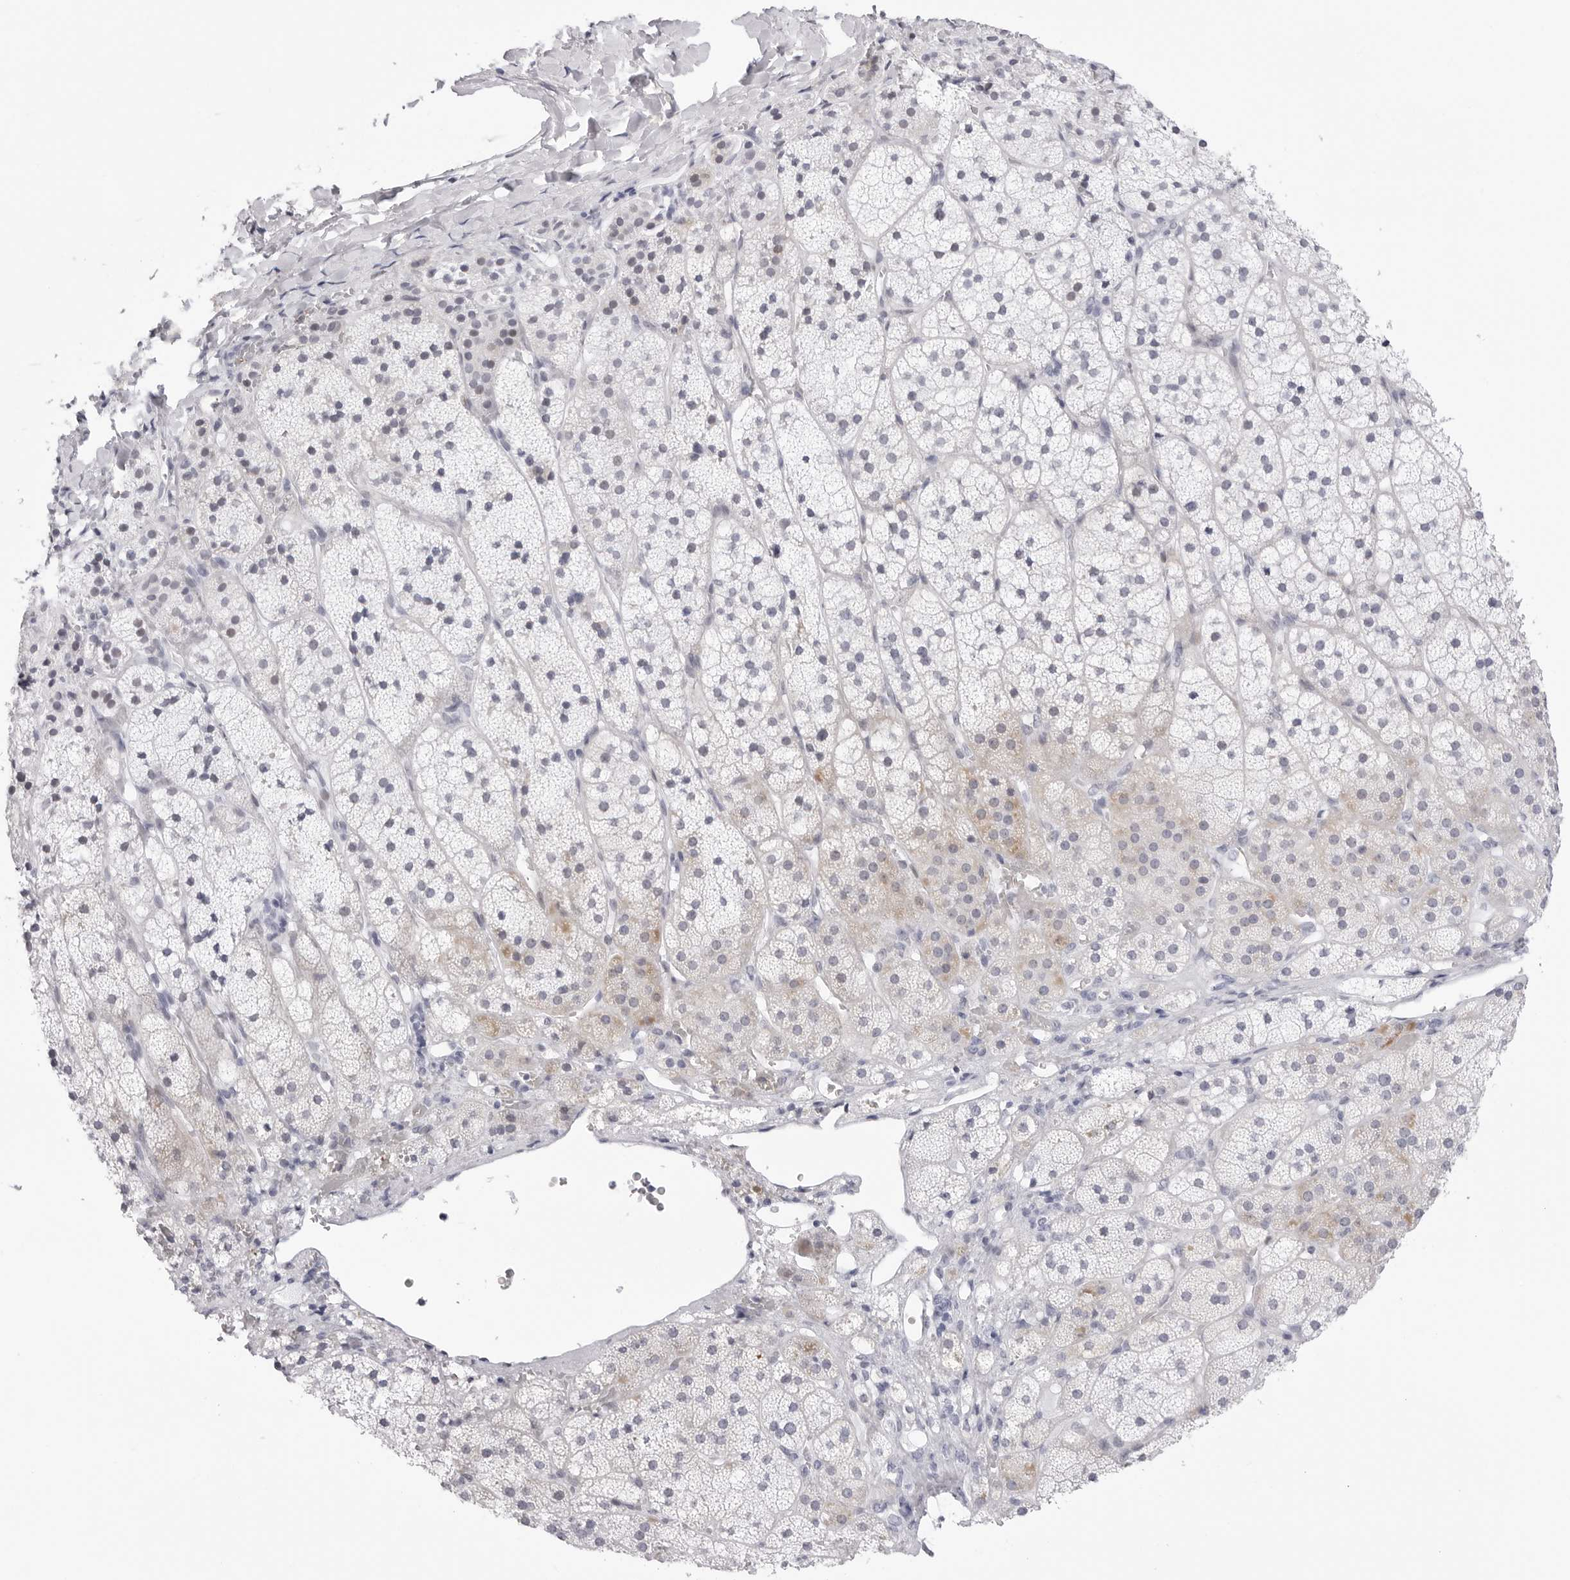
{"staining": {"intensity": "weak", "quantity": "<25%", "location": "cytoplasmic/membranous"}, "tissue": "adrenal gland", "cell_type": "Glandular cells", "image_type": "normal", "snomed": [{"axis": "morphology", "description": "Normal tissue, NOS"}, {"axis": "topography", "description": "Adrenal gland"}], "caption": "Glandular cells are negative for protein expression in benign human adrenal gland.", "gene": "TSSK1B", "patient": {"sex": "female", "age": 44}}